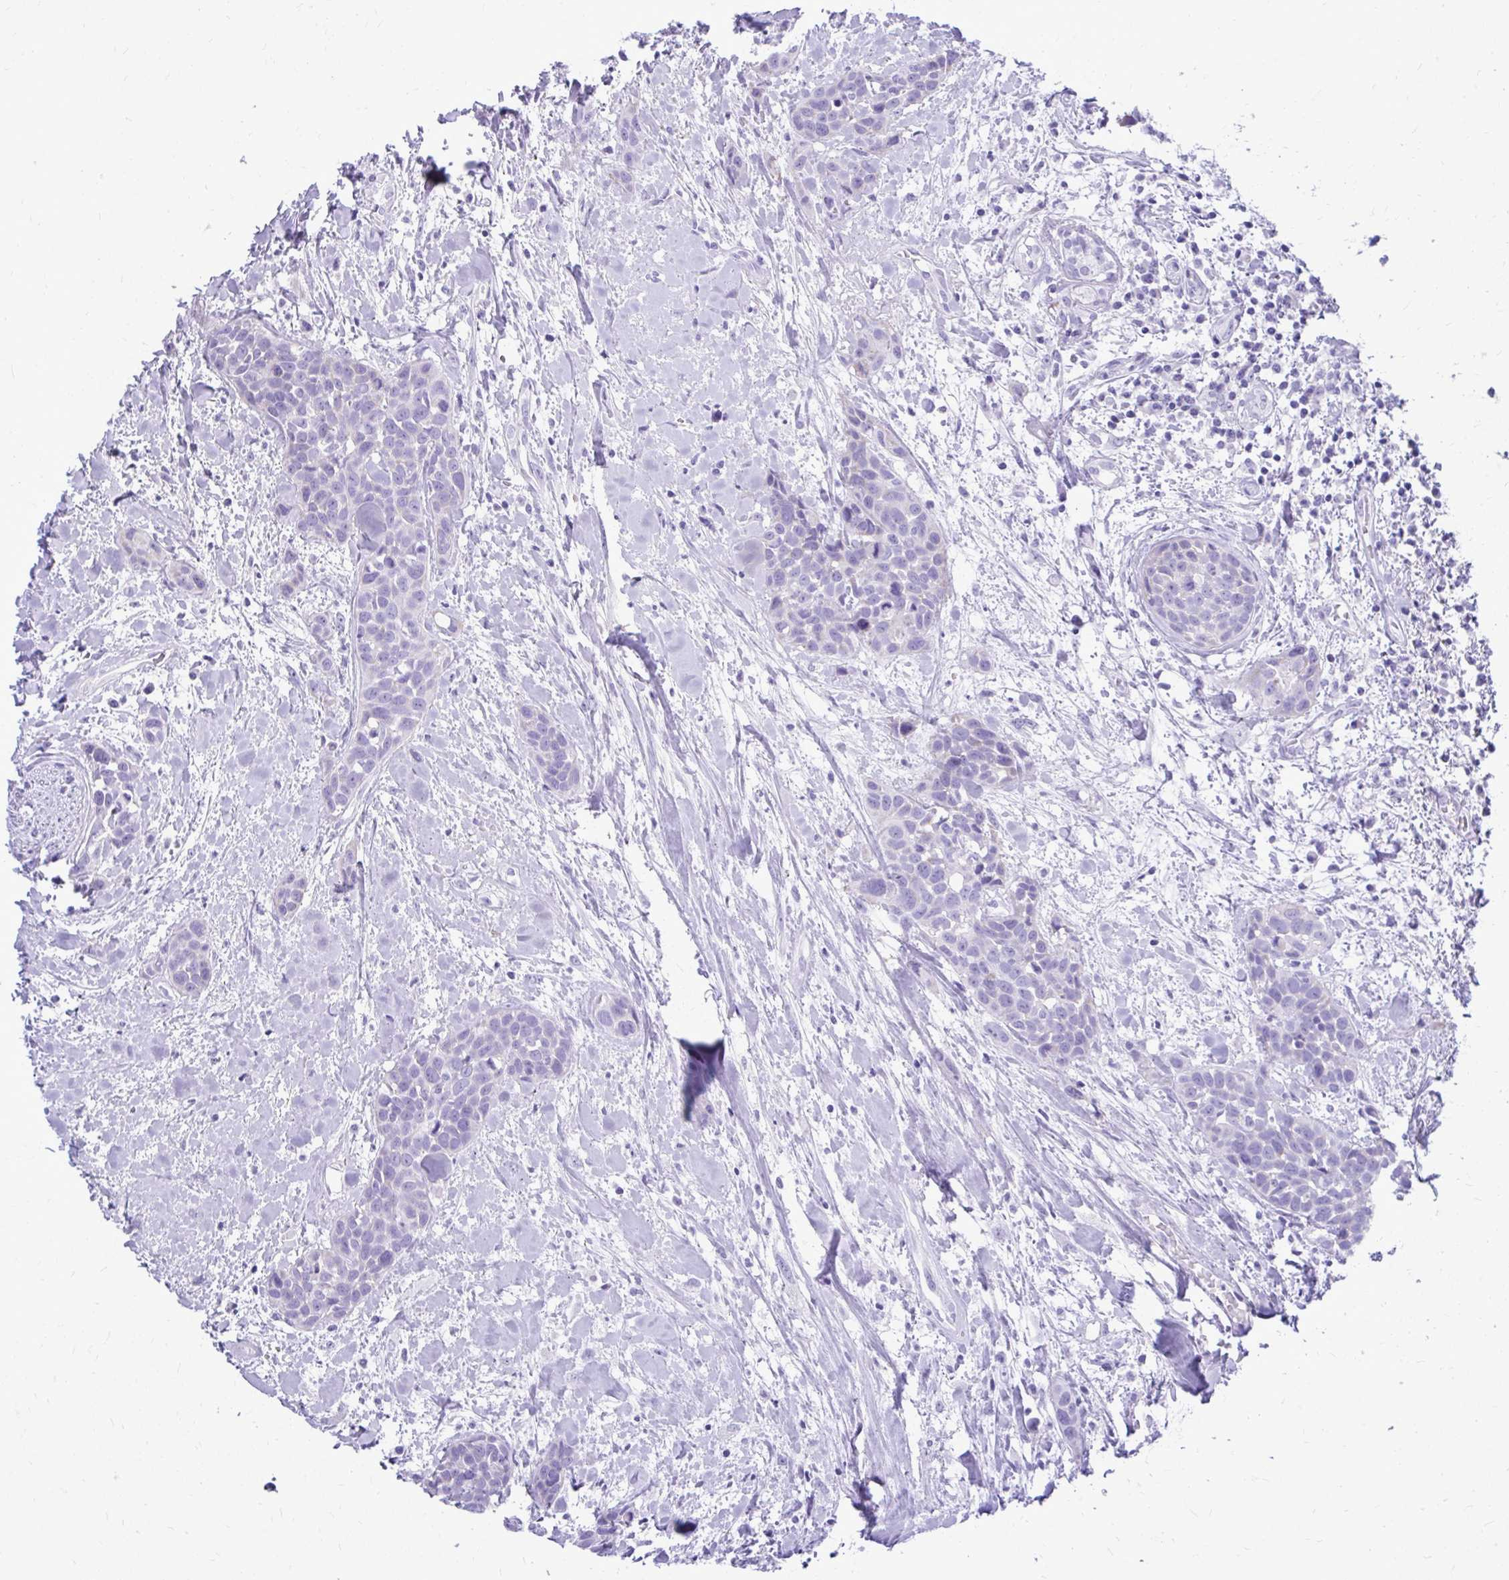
{"staining": {"intensity": "negative", "quantity": "none", "location": "none"}, "tissue": "head and neck cancer", "cell_type": "Tumor cells", "image_type": "cancer", "snomed": [{"axis": "morphology", "description": "Squamous cell carcinoma, NOS"}, {"axis": "topography", "description": "Head-Neck"}], "caption": "An immunohistochemistry (IHC) photomicrograph of head and neck cancer (squamous cell carcinoma) is shown. There is no staining in tumor cells of head and neck cancer (squamous cell carcinoma).", "gene": "RALYL", "patient": {"sex": "female", "age": 50}}